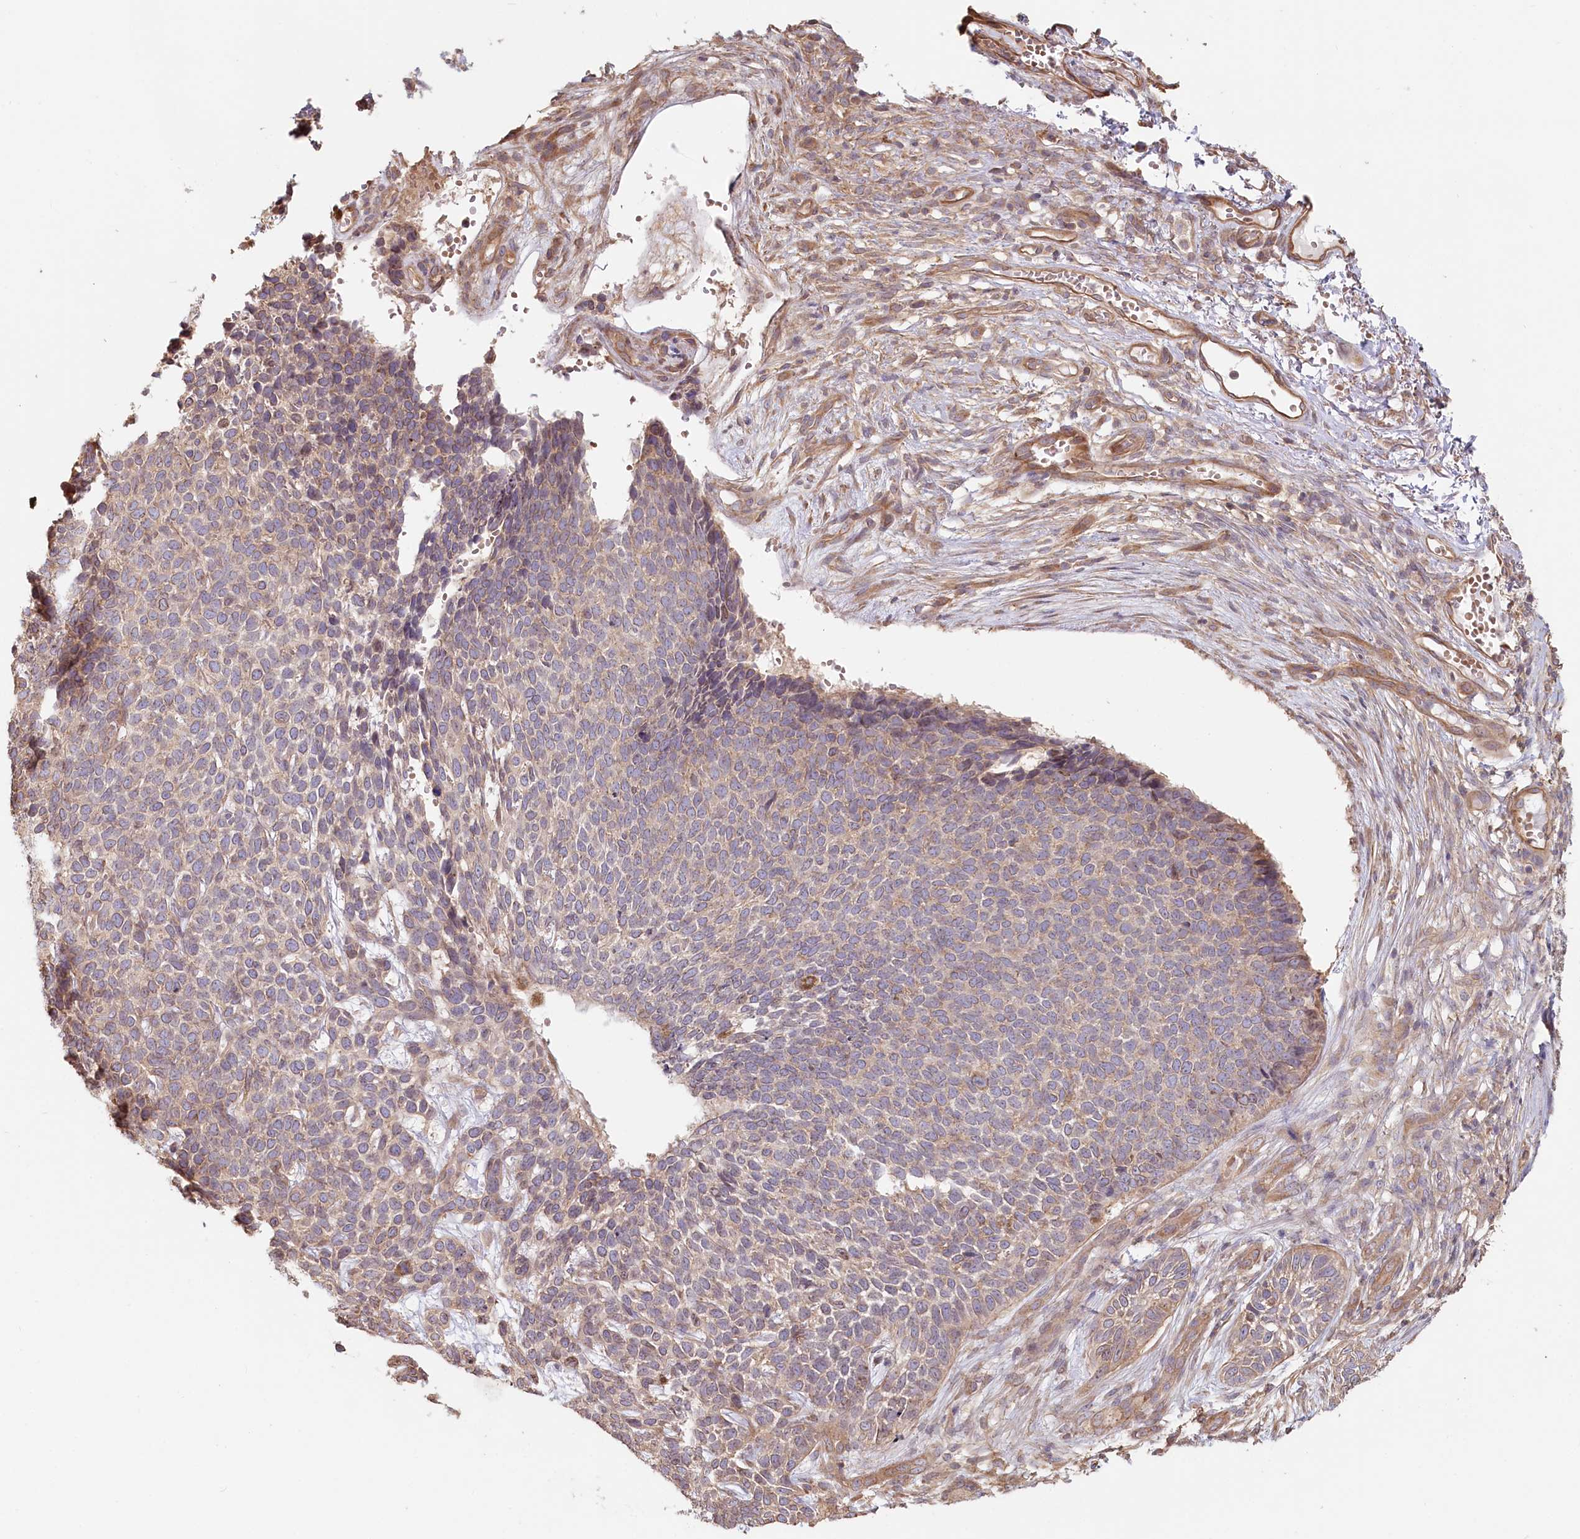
{"staining": {"intensity": "weak", "quantity": "25%-75%", "location": "cytoplasmic/membranous"}, "tissue": "skin cancer", "cell_type": "Tumor cells", "image_type": "cancer", "snomed": [{"axis": "morphology", "description": "Basal cell carcinoma"}, {"axis": "topography", "description": "Skin"}], "caption": "Immunohistochemical staining of human skin cancer (basal cell carcinoma) shows low levels of weak cytoplasmic/membranous positivity in about 25%-75% of tumor cells.", "gene": "TCHP", "patient": {"sex": "female", "age": 84}}